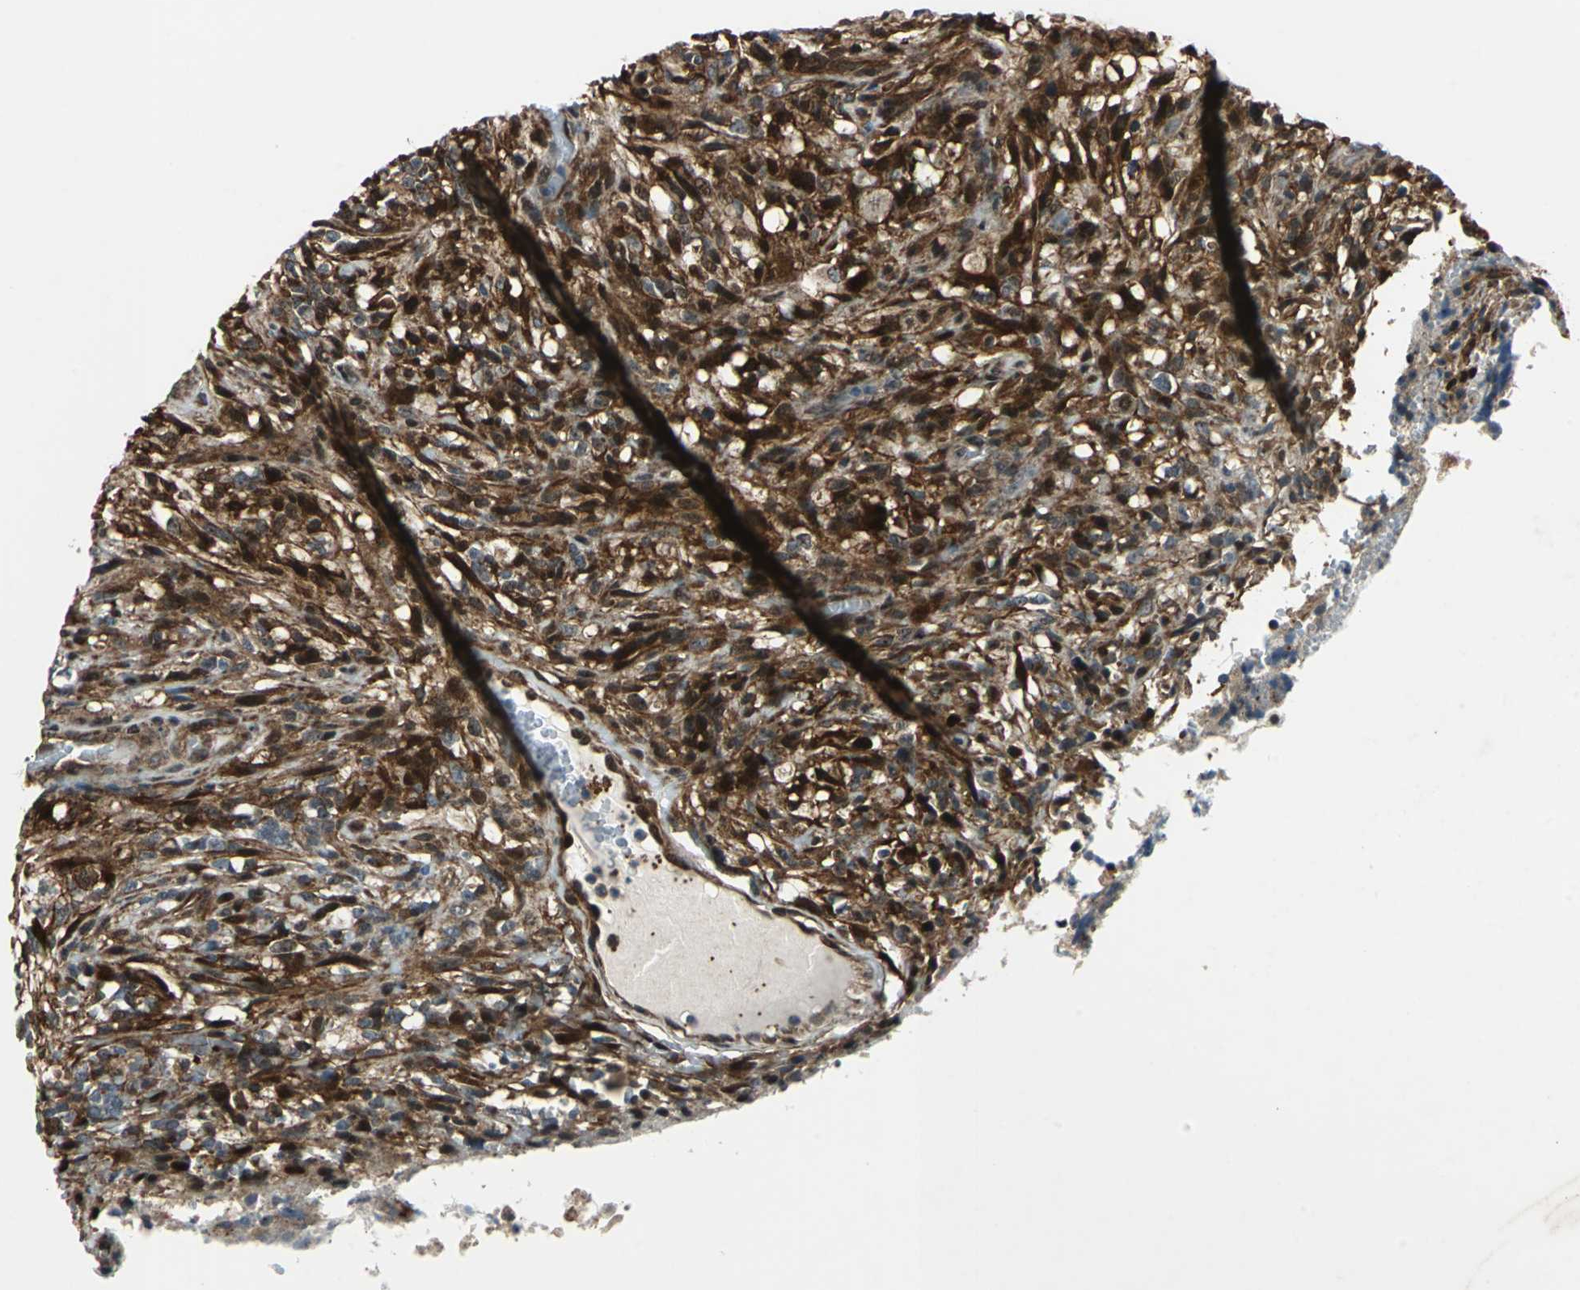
{"staining": {"intensity": "strong", "quantity": "25%-75%", "location": "cytoplasmic/membranous,nuclear"}, "tissue": "glioma", "cell_type": "Tumor cells", "image_type": "cancer", "snomed": [{"axis": "morphology", "description": "Normal tissue, NOS"}, {"axis": "morphology", "description": "Glioma, malignant, High grade"}, {"axis": "topography", "description": "Cerebral cortex"}], "caption": "Malignant glioma (high-grade) was stained to show a protein in brown. There is high levels of strong cytoplasmic/membranous and nuclear expression in about 25%-75% of tumor cells.", "gene": "AATF", "patient": {"sex": "male", "age": 75}}